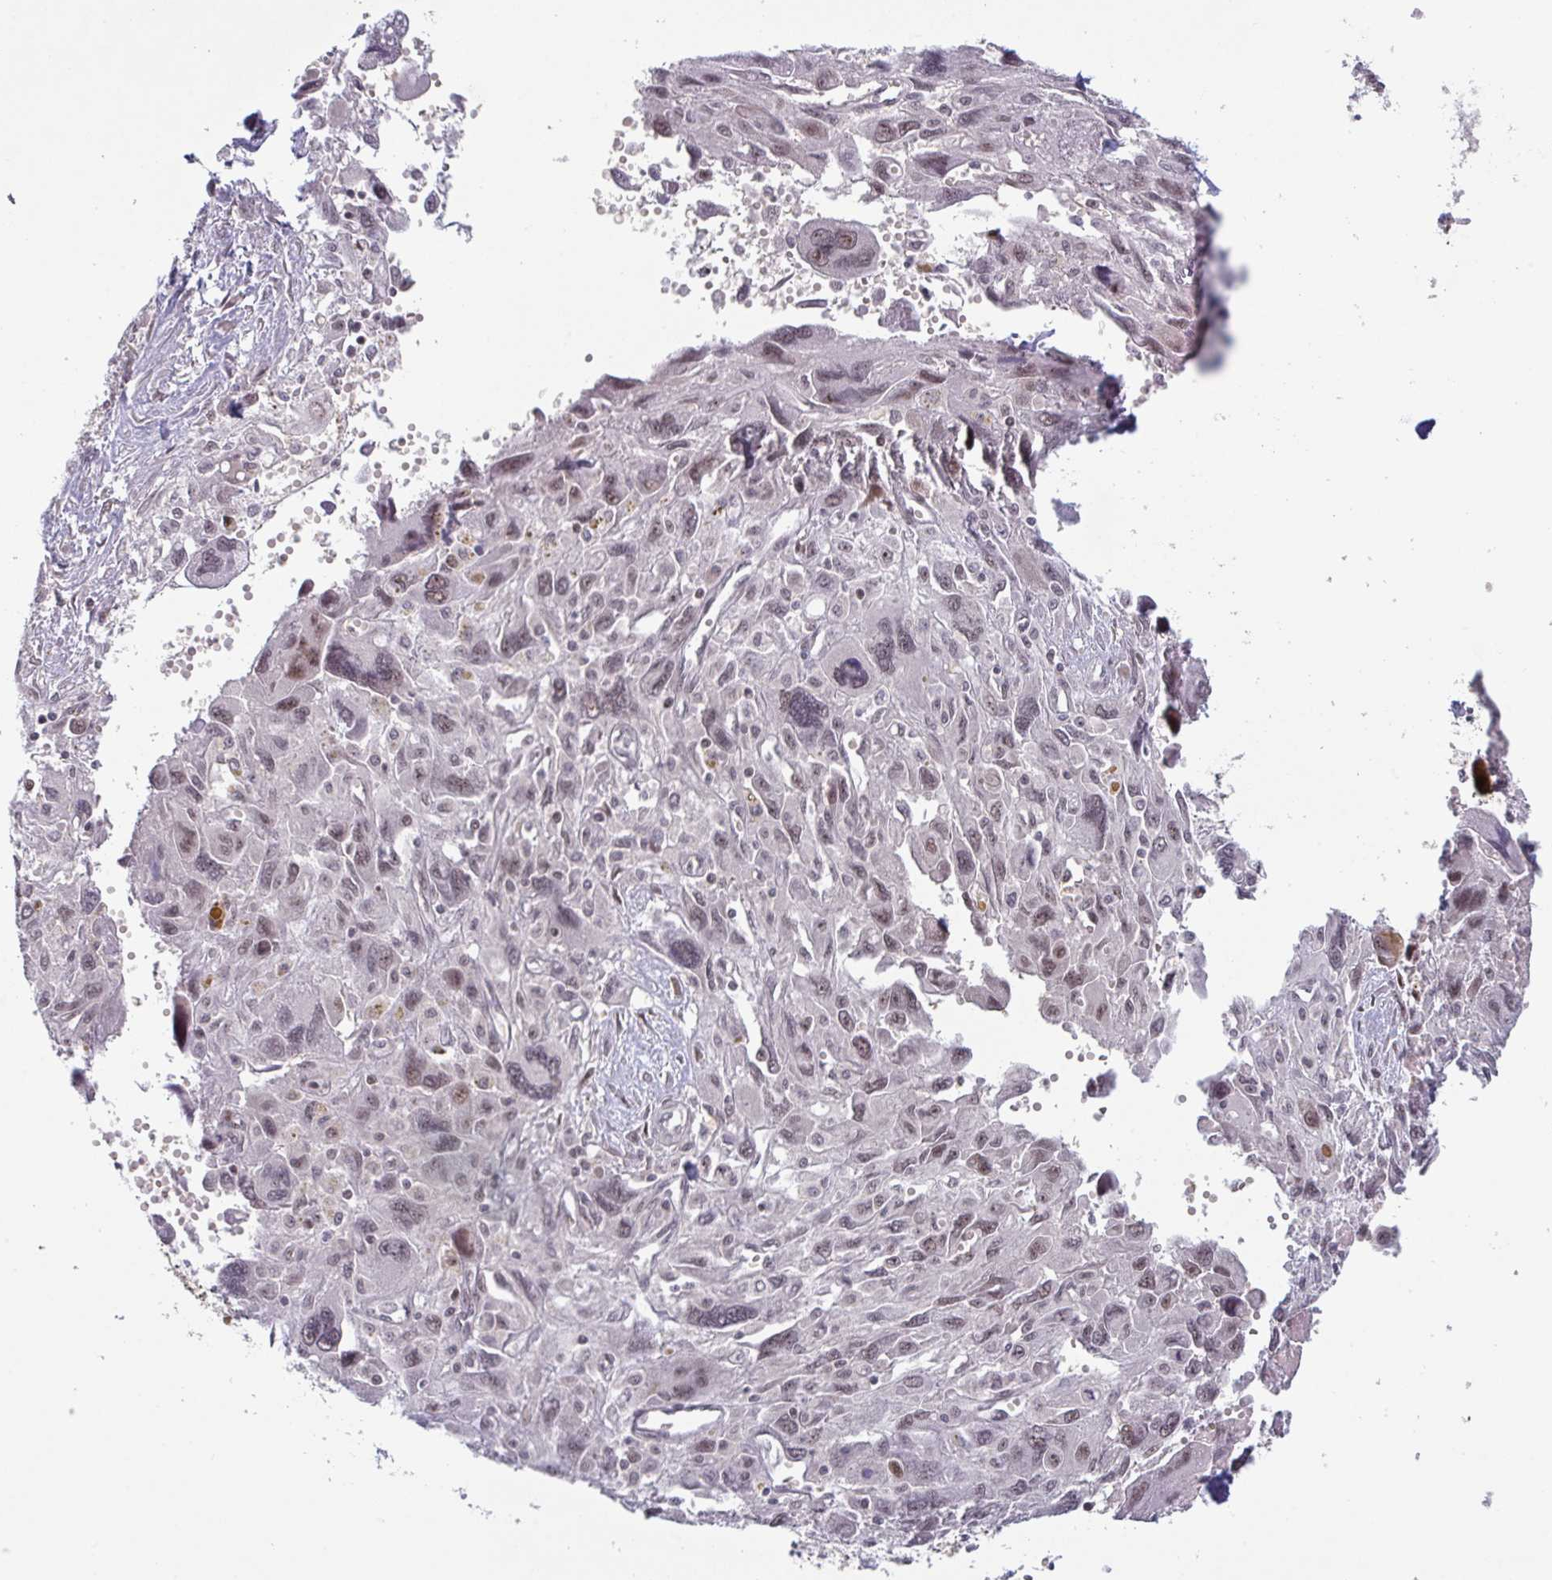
{"staining": {"intensity": "moderate", "quantity": "25%-75%", "location": "cytoplasmic/membranous,nuclear"}, "tissue": "pancreatic cancer", "cell_type": "Tumor cells", "image_type": "cancer", "snomed": [{"axis": "morphology", "description": "Adenocarcinoma, NOS"}, {"axis": "topography", "description": "Pancreas"}], "caption": "Moderate cytoplasmic/membranous and nuclear protein staining is identified in about 25%-75% of tumor cells in pancreatic cancer (adenocarcinoma). (Stains: DAB in brown, nuclei in blue, Microscopy: brightfield microscopy at high magnification).", "gene": "NLRP13", "patient": {"sex": "female", "age": 47}}